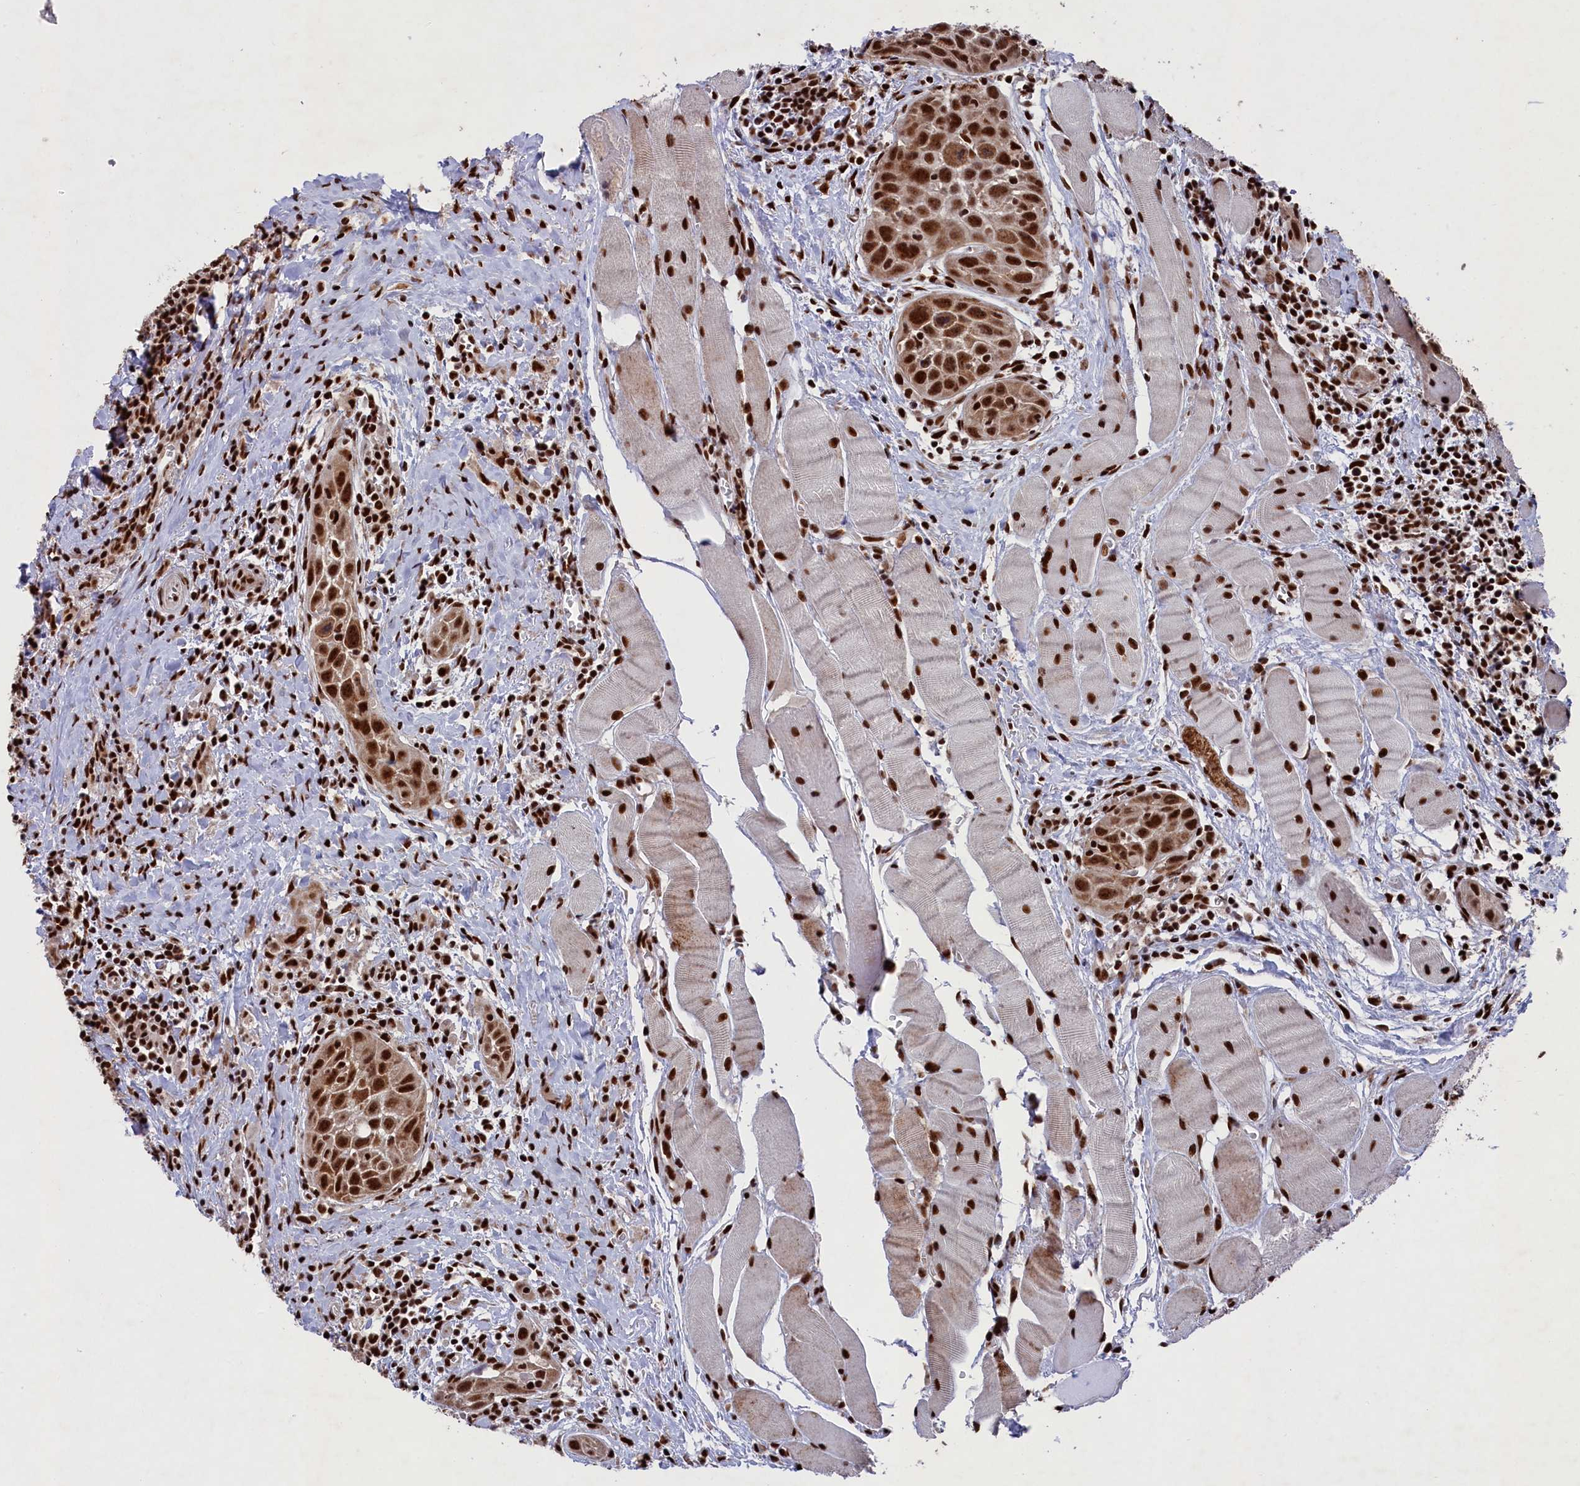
{"staining": {"intensity": "strong", "quantity": ">75%", "location": "nuclear"}, "tissue": "head and neck cancer", "cell_type": "Tumor cells", "image_type": "cancer", "snomed": [{"axis": "morphology", "description": "Squamous cell carcinoma, NOS"}, {"axis": "topography", "description": "Oral tissue"}, {"axis": "topography", "description": "Head-Neck"}], "caption": "Protein staining of squamous cell carcinoma (head and neck) tissue exhibits strong nuclear expression in about >75% of tumor cells.", "gene": "PRPF31", "patient": {"sex": "female", "age": 50}}